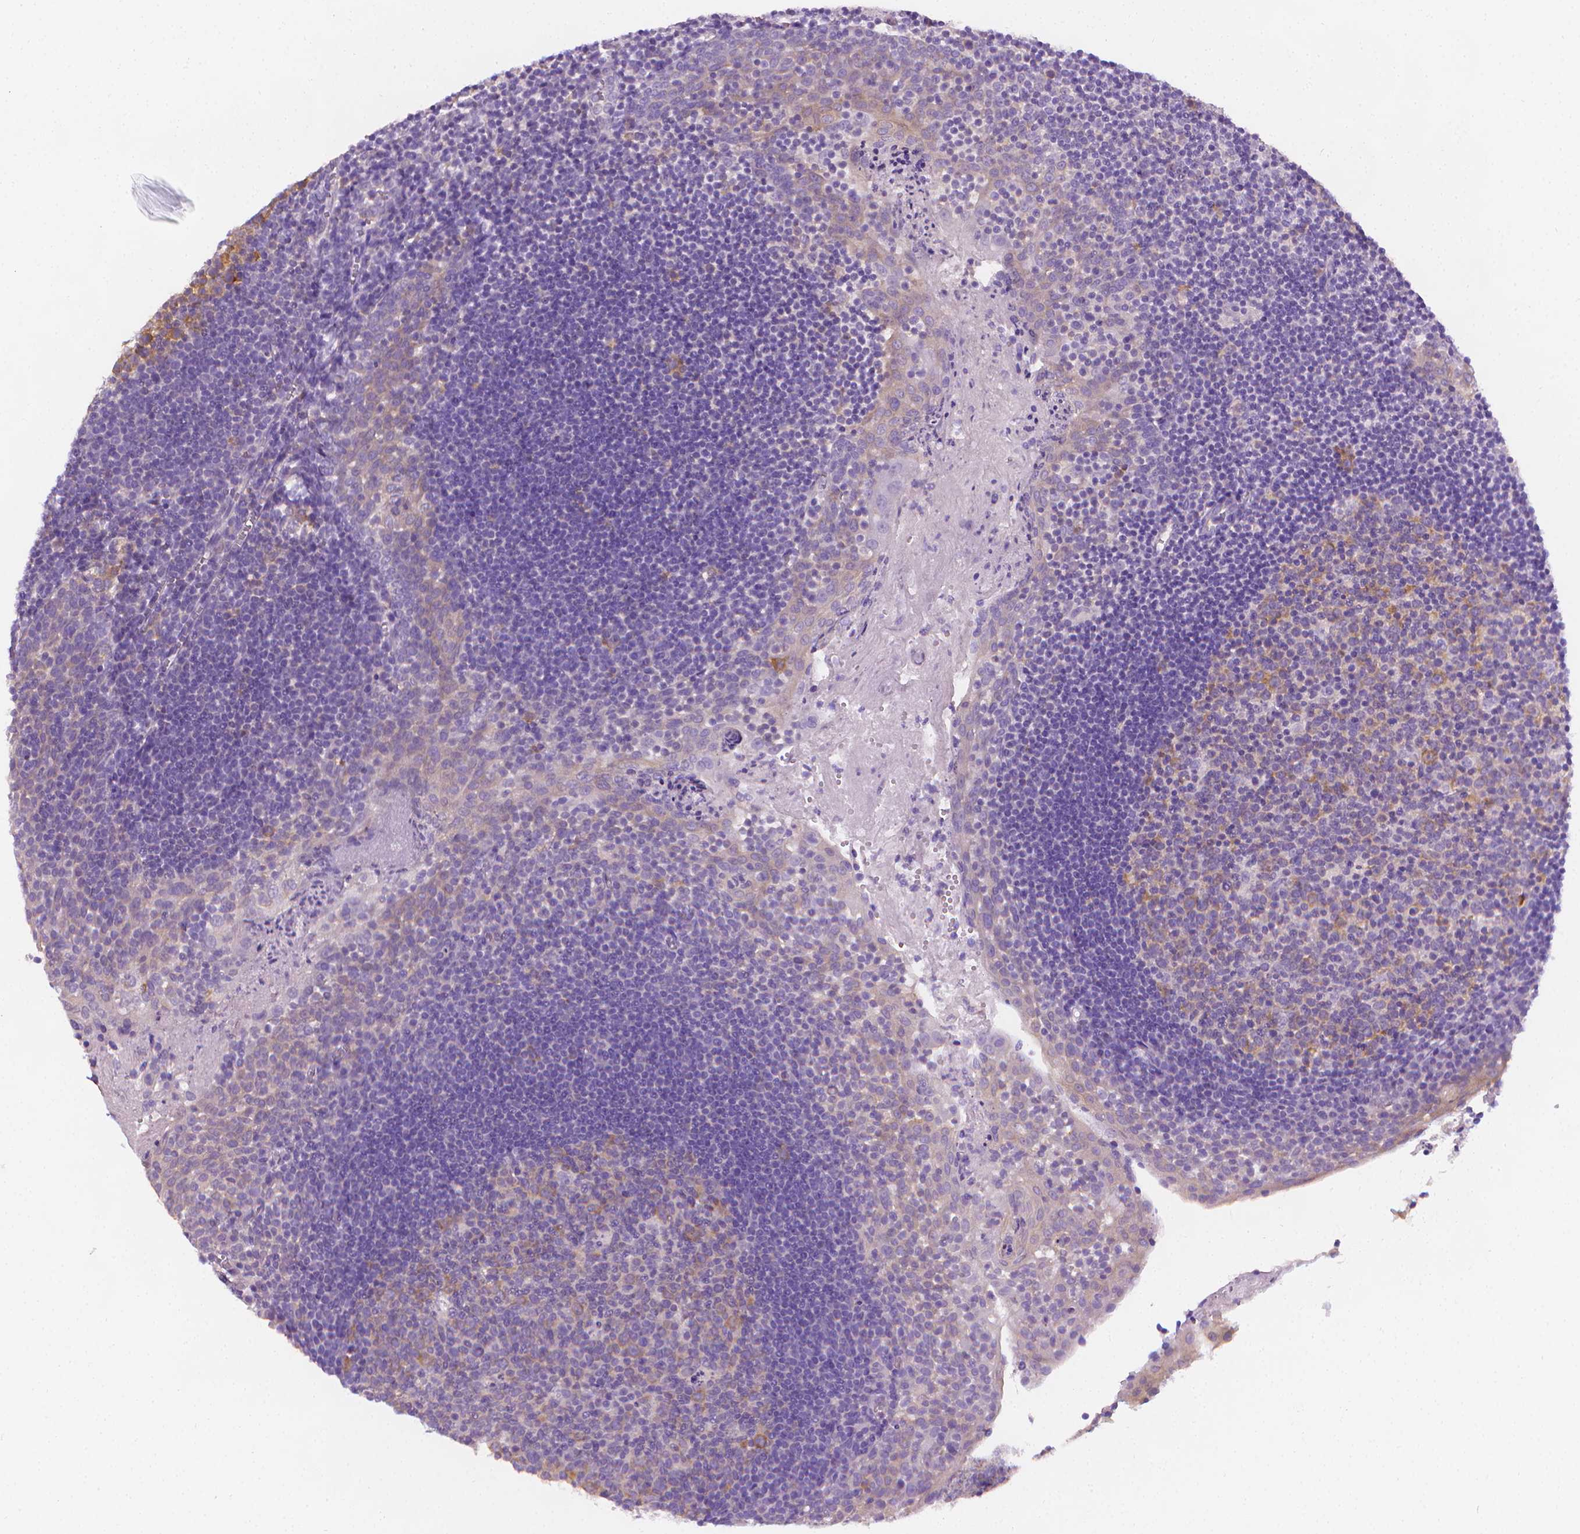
{"staining": {"intensity": "moderate", "quantity": "<25%", "location": "cytoplasmic/membranous"}, "tissue": "lymph node", "cell_type": "Germinal center cells", "image_type": "normal", "snomed": [{"axis": "morphology", "description": "Normal tissue, NOS"}, {"axis": "topography", "description": "Lymph node"}], "caption": "Unremarkable lymph node was stained to show a protein in brown. There is low levels of moderate cytoplasmic/membranous positivity in approximately <25% of germinal center cells. Using DAB (brown) and hematoxylin (blue) stains, captured at high magnification using brightfield microscopy.", "gene": "FASN", "patient": {"sex": "female", "age": 21}}